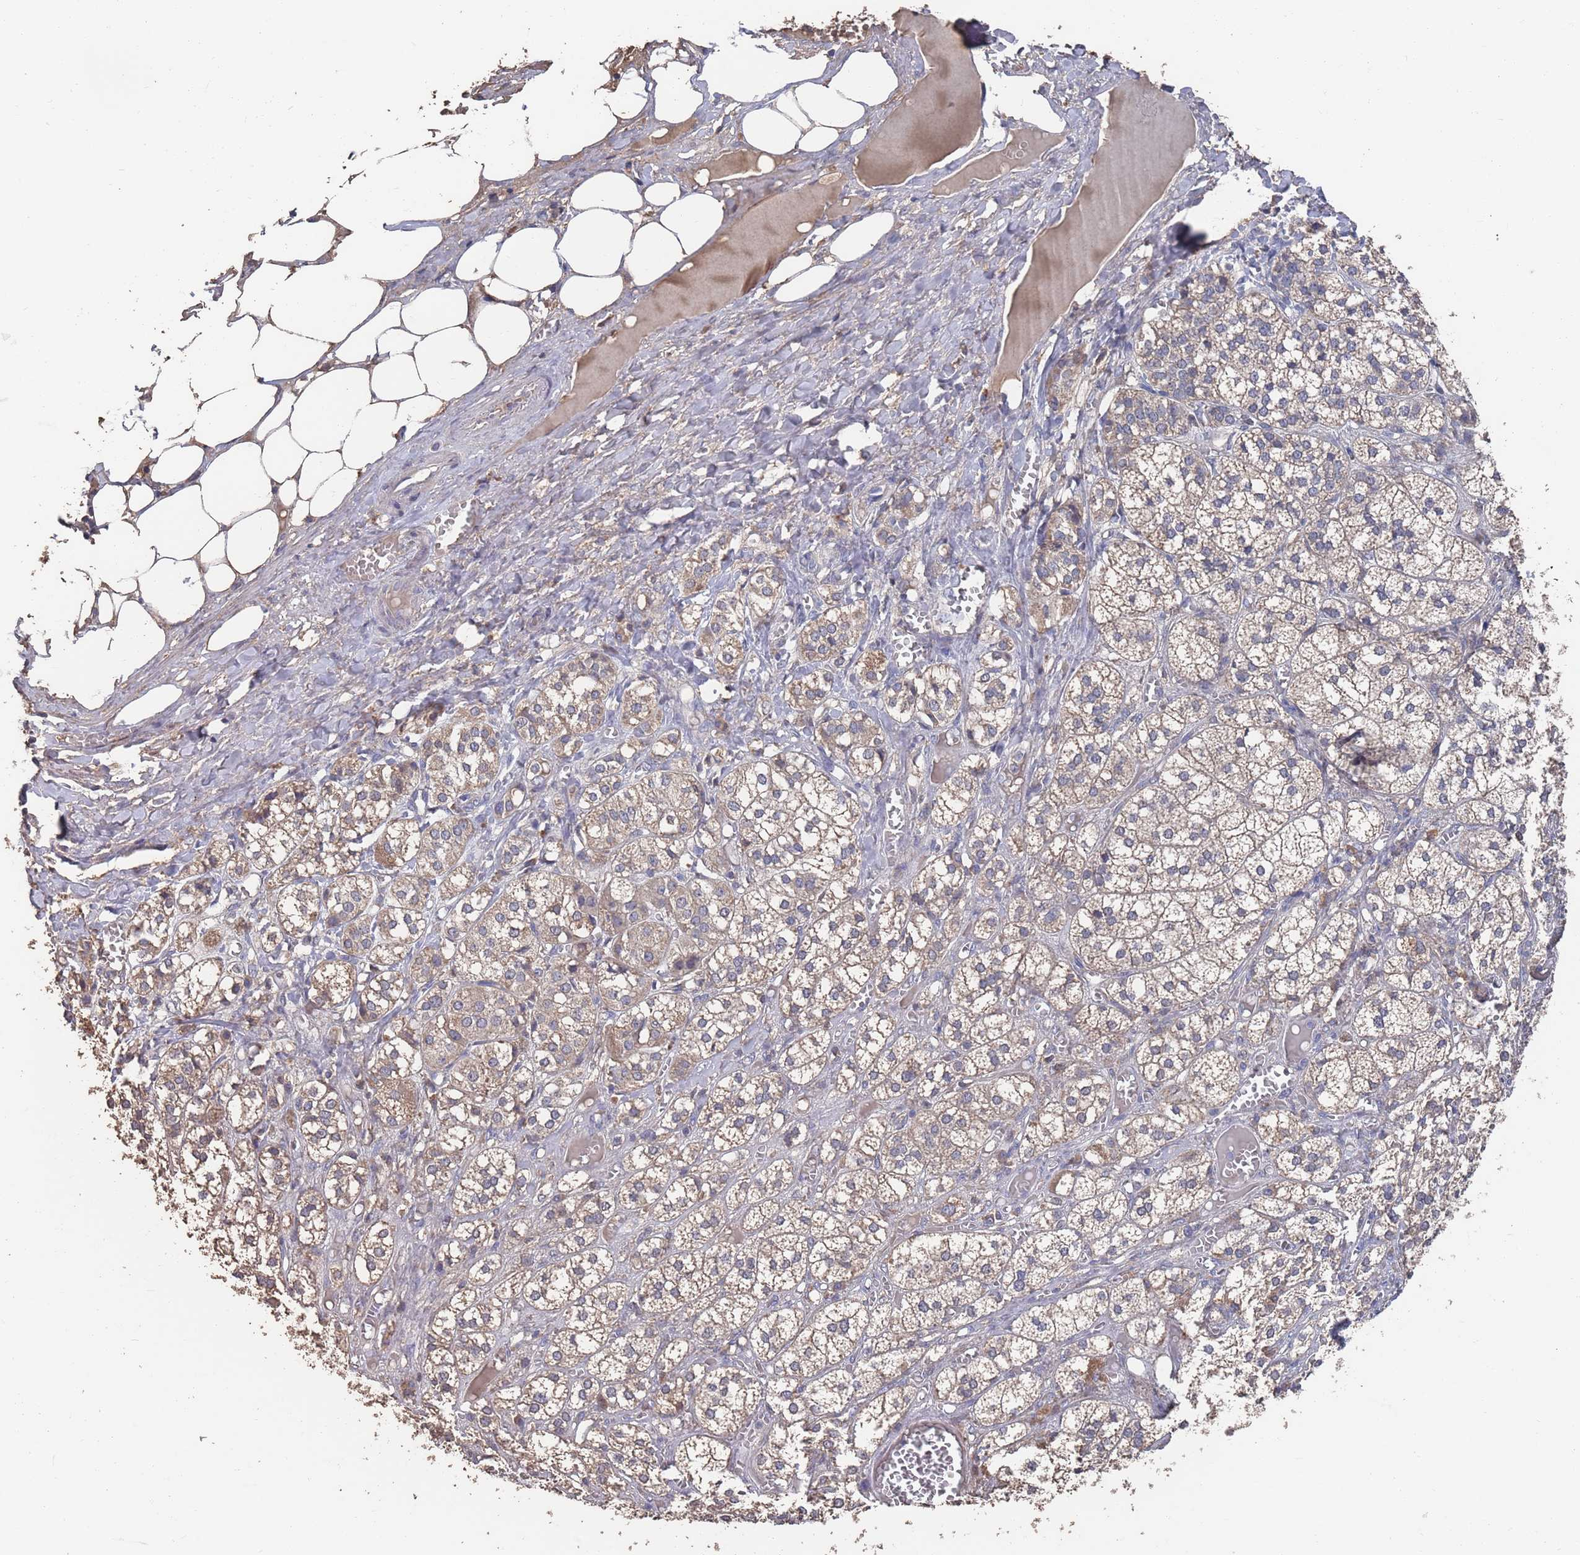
{"staining": {"intensity": "weak", "quantity": ">75%", "location": "cytoplasmic/membranous"}, "tissue": "adrenal gland", "cell_type": "Glandular cells", "image_type": "normal", "snomed": [{"axis": "morphology", "description": "Normal tissue, NOS"}, {"axis": "topography", "description": "Adrenal gland"}], "caption": "This histopathology image shows immunohistochemistry (IHC) staining of normal human adrenal gland, with low weak cytoplasmic/membranous expression in approximately >75% of glandular cells.", "gene": "BTBD18", "patient": {"sex": "female", "age": 61}}